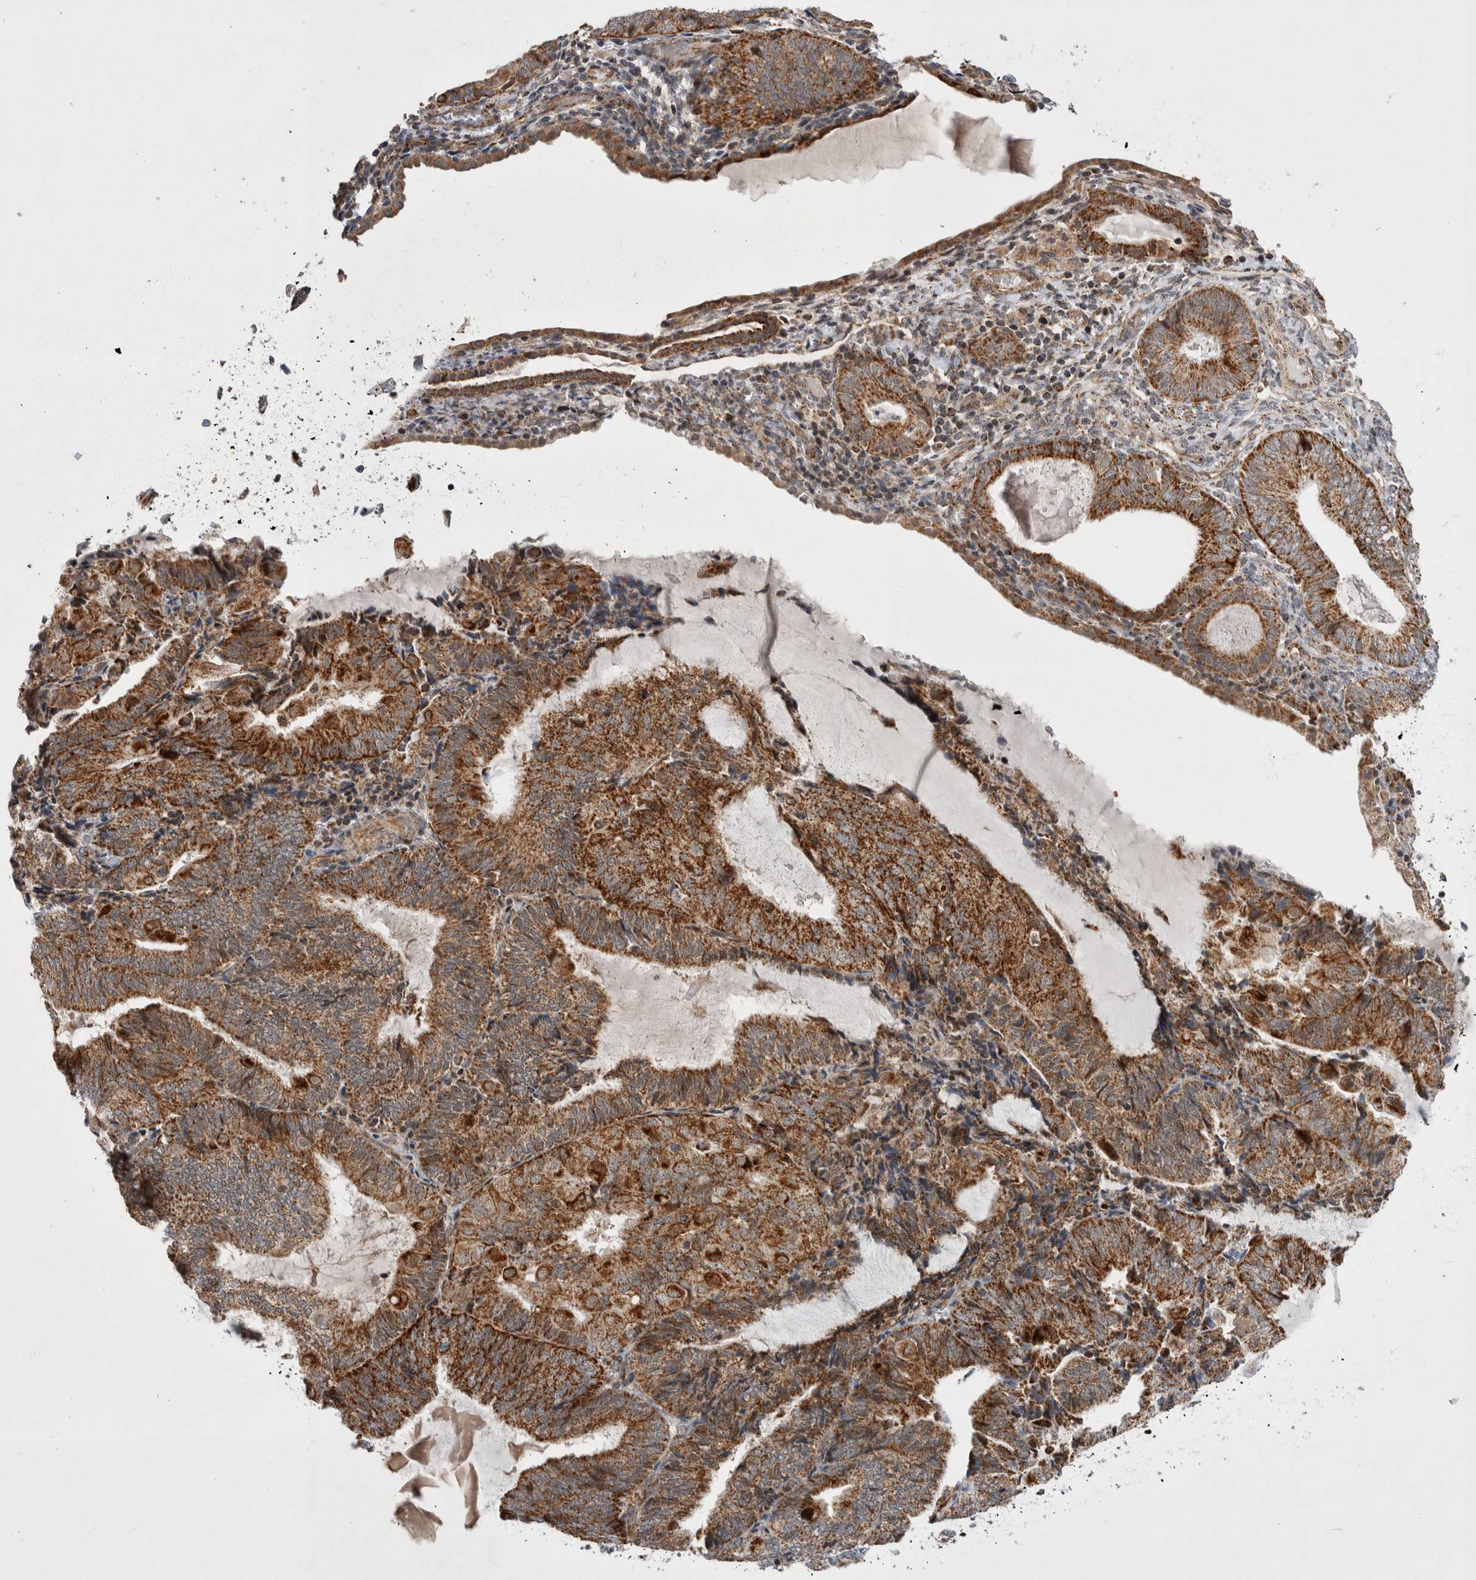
{"staining": {"intensity": "strong", "quantity": ">75%", "location": "cytoplasmic/membranous"}, "tissue": "endometrial cancer", "cell_type": "Tumor cells", "image_type": "cancer", "snomed": [{"axis": "morphology", "description": "Adenocarcinoma, NOS"}, {"axis": "topography", "description": "Endometrium"}], "caption": "Immunohistochemical staining of human endometrial adenocarcinoma shows strong cytoplasmic/membranous protein positivity in about >75% of tumor cells.", "gene": "MRPL37", "patient": {"sex": "female", "age": 81}}